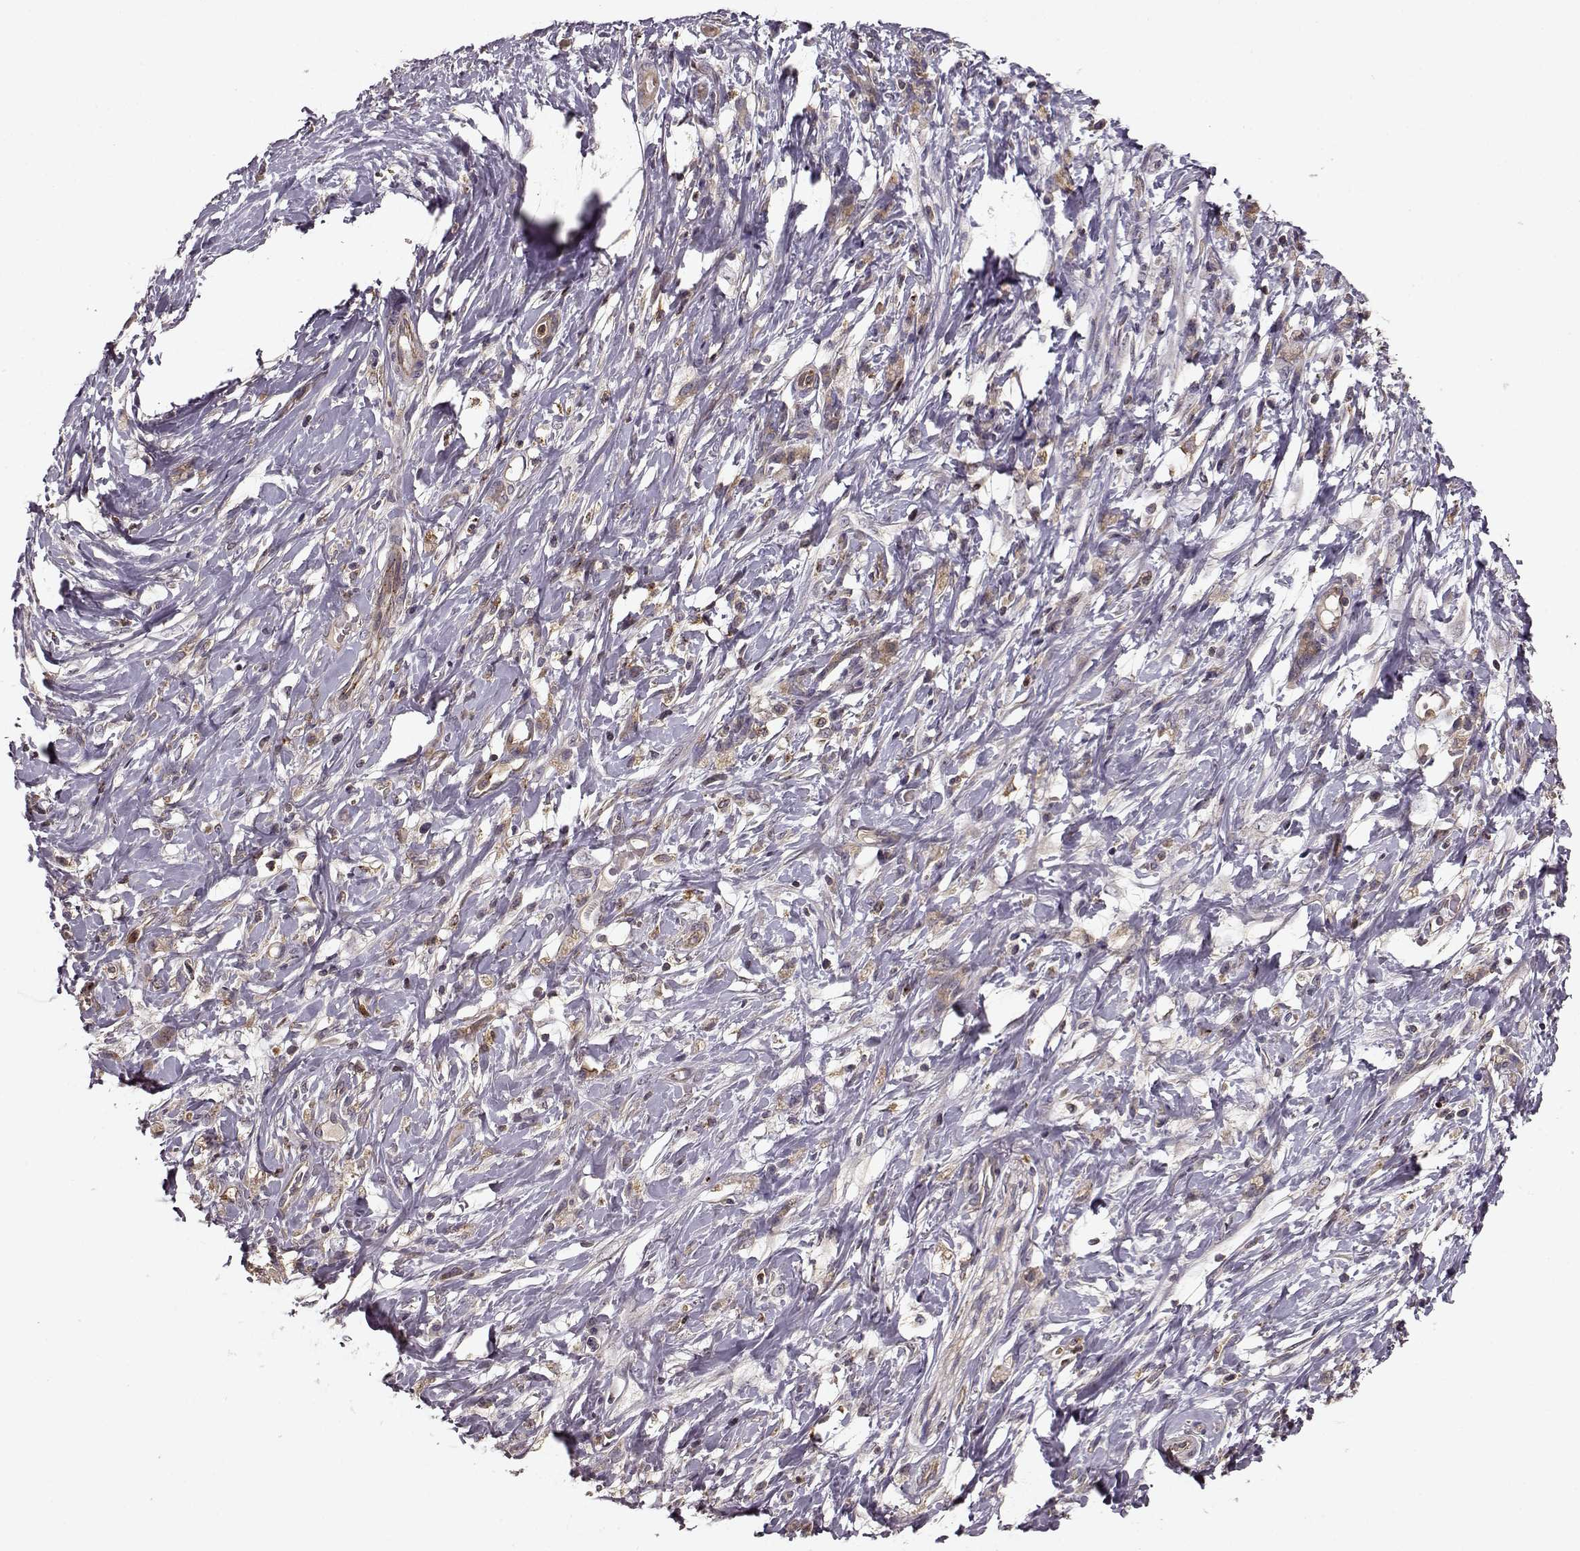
{"staining": {"intensity": "weak", "quantity": ">75%", "location": "cytoplasmic/membranous"}, "tissue": "stomach cancer", "cell_type": "Tumor cells", "image_type": "cancer", "snomed": [{"axis": "morphology", "description": "Adenocarcinoma, NOS"}, {"axis": "topography", "description": "Stomach"}], "caption": "Immunohistochemistry (IHC) photomicrograph of neoplastic tissue: human stomach cancer stained using IHC demonstrates low levels of weak protein expression localized specifically in the cytoplasmic/membranous of tumor cells, appearing as a cytoplasmic/membranous brown color.", "gene": "IFRD2", "patient": {"sex": "female", "age": 84}}